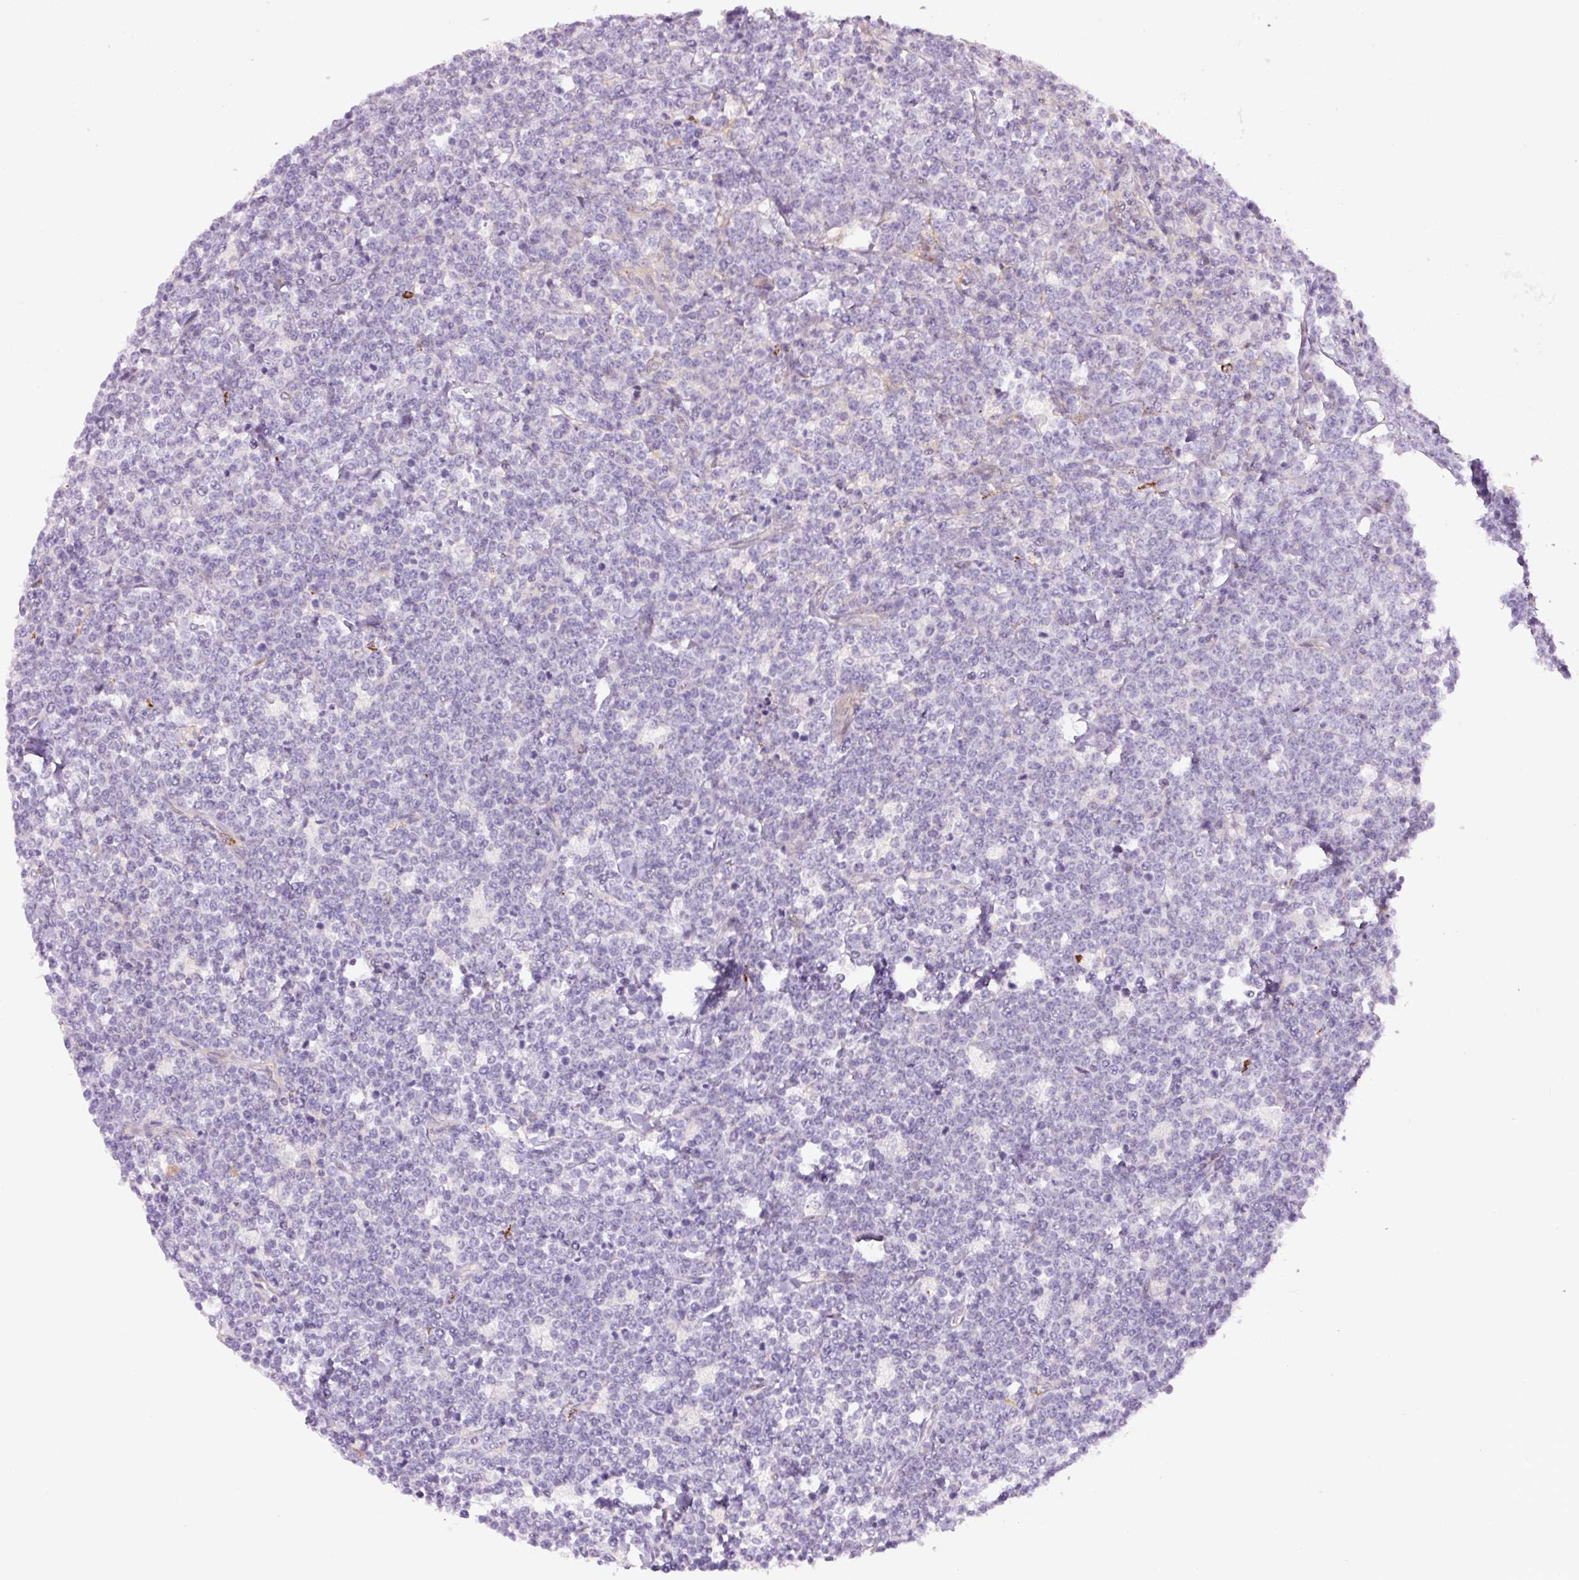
{"staining": {"intensity": "negative", "quantity": "none", "location": "none"}, "tissue": "lymphoma", "cell_type": "Tumor cells", "image_type": "cancer", "snomed": [{"axis": "morphology", "description": "Malignant lymphoma, non-Hodgkin's type, High grade"}, {"axis": "topography", "description": "Small intestine"}], "caption": "Lymphoma was stained to show a protein in brown. There is no significant staining in tumor cells. Brightfield microscopy of immunohistochemistry stained with DAB (3,3'-diaminobenzidine) (brown) and hematoxylin (blue), captured at high magnification.", "gene": "SH2D6", "patient": {"sex": "male", "age": 8}}